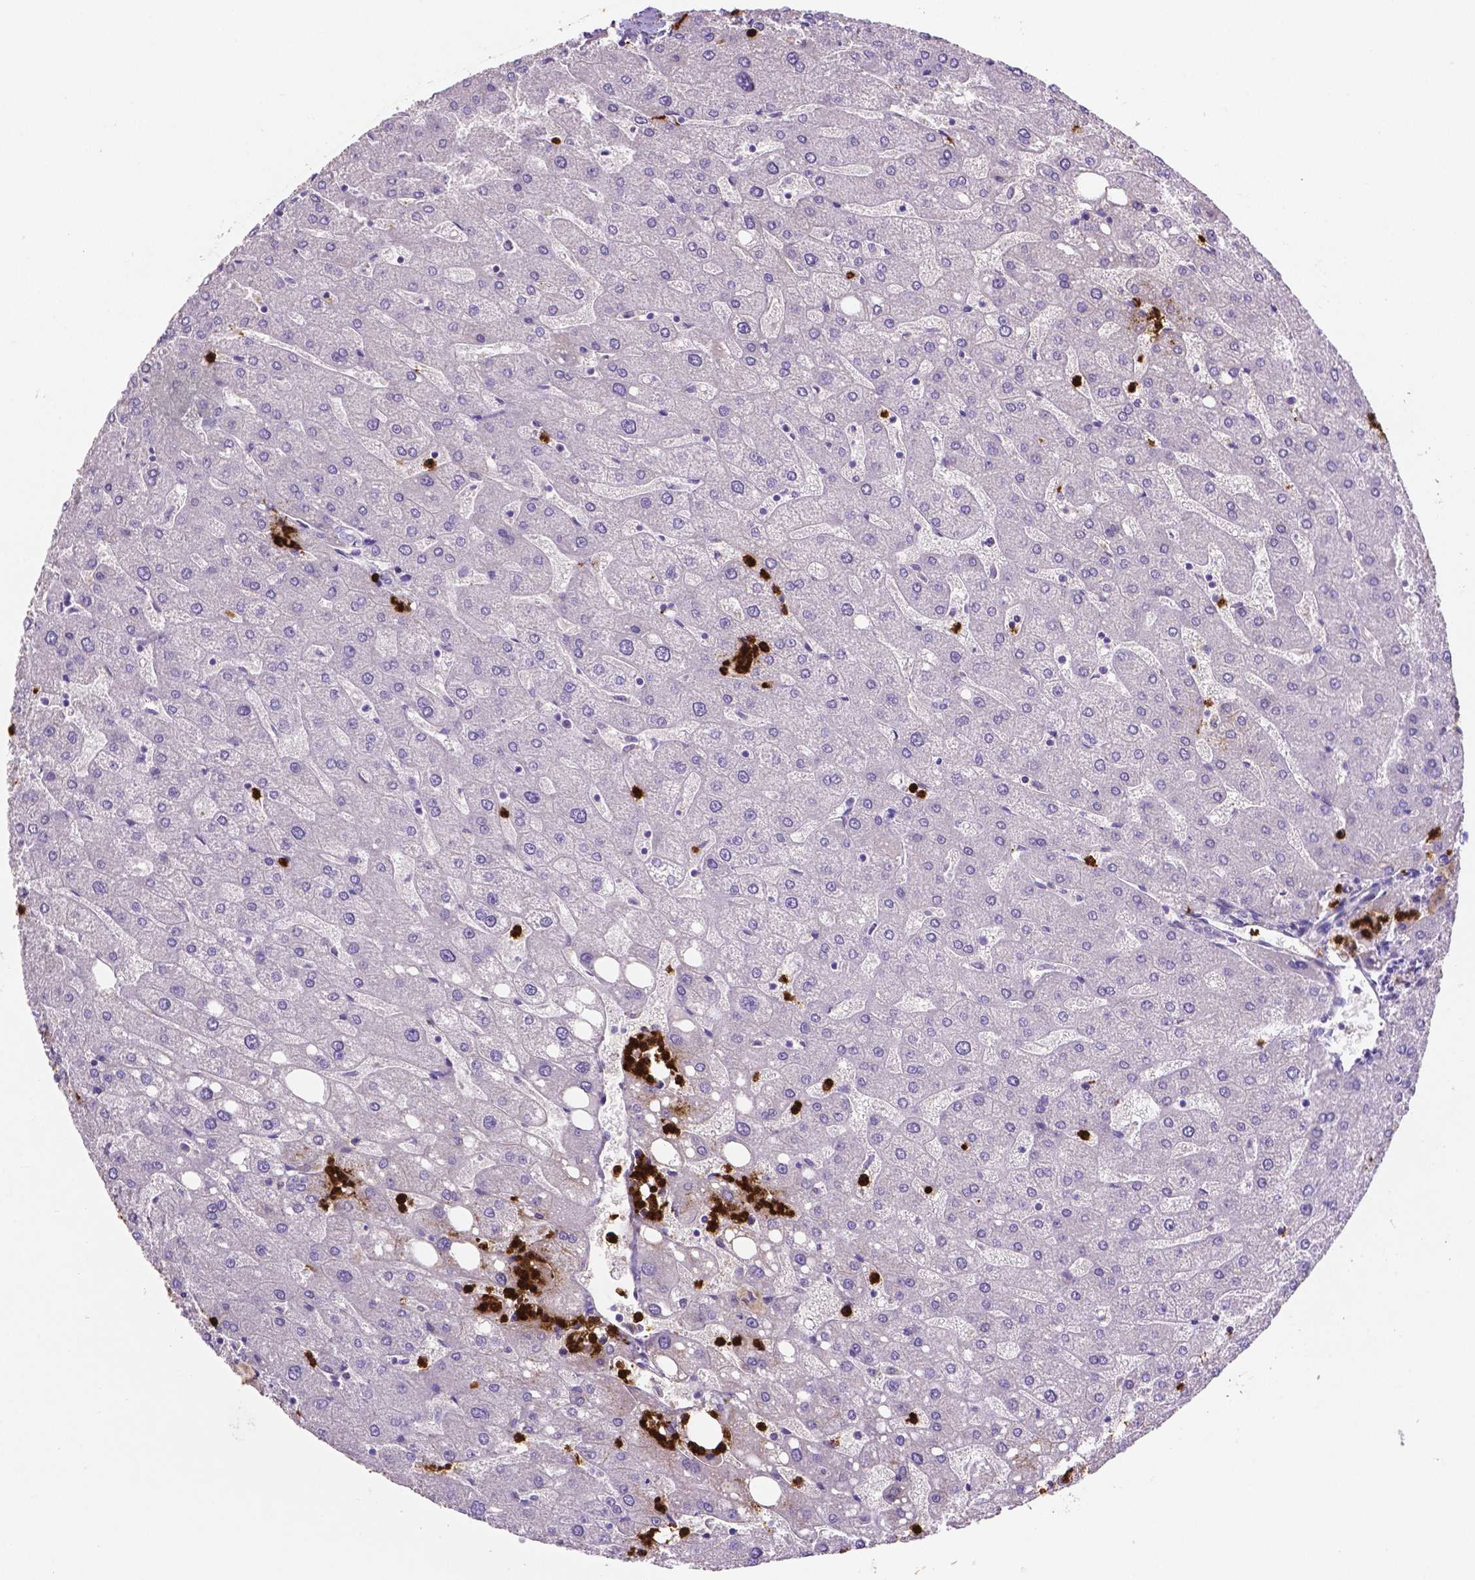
{"staining": {"intensity": "negative", "quantity": "none", "location": "none"}, "tissue": "liver", "cell_type": "Cholangiocytes", "image_type": "normal", "snomed": [{"axis": "morphology", "description": "Normal tissue, NOS"}, {"axis": "topography", "description": "Liver"}], "caption": "IHC of unremarkable human liver demonstrates no expression in cholangiocytes. Brightfield microscopy of immunohistochemistry stained with DAB (brown) and hematoxylin (blue), captured at high magnification.", "gene": "MMP9", "patient": {"sex": "male", "age": 67}}